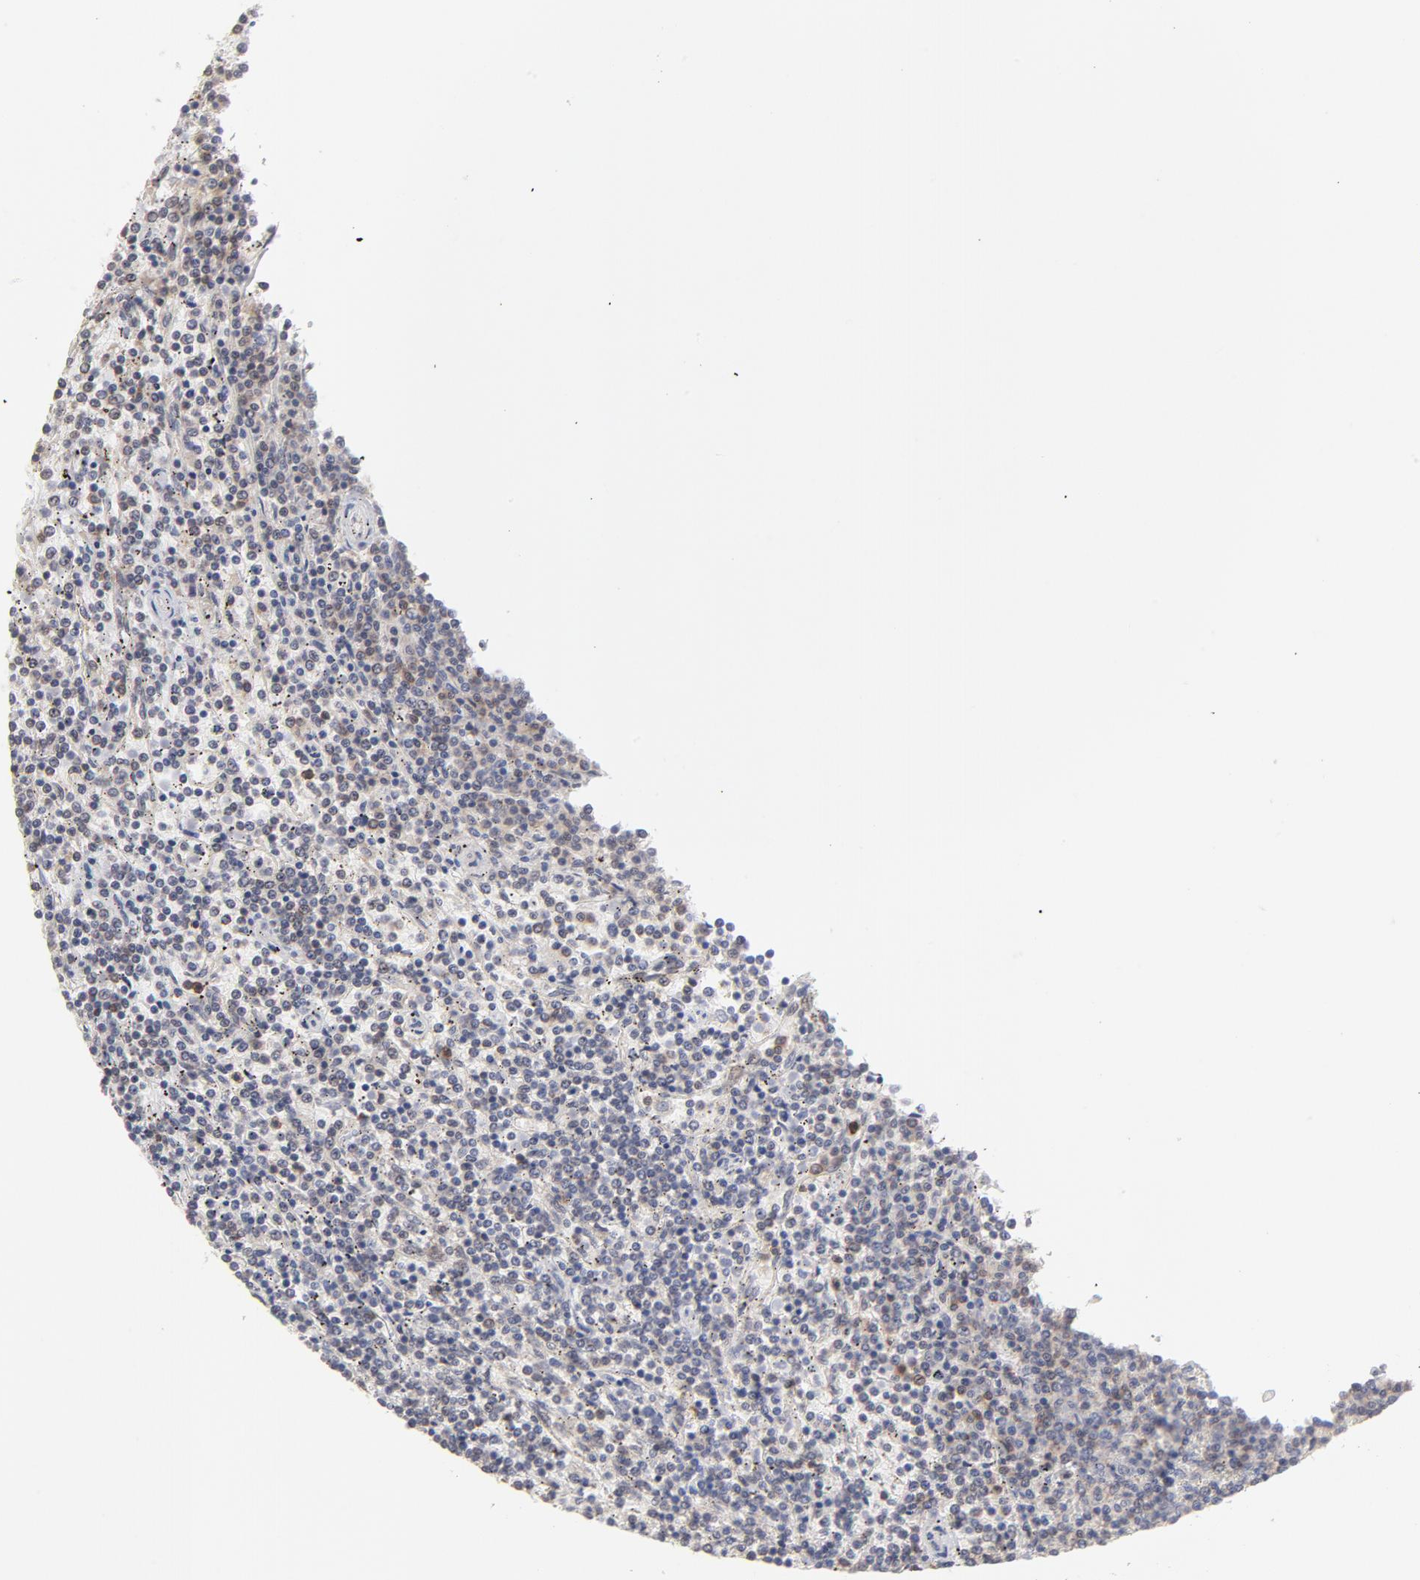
{"staining": {"intensity": "negative", "quantity": "none", "location": "none"}, "tissue": "lymphoma", "cell_type": "Tumor cells", "image_type": "cancer", "snomed": [{"axis": "morphology", "description": "Malignant lymphoma, non-Hodgkin's type, Low grade"}, {"axis": "topography", "description": "Spleen"}], "caption": "Tumor cells show no significant expression in lymphoma.", "gene": "OAS1", "patient": {"sex": "female", "age": 50}}